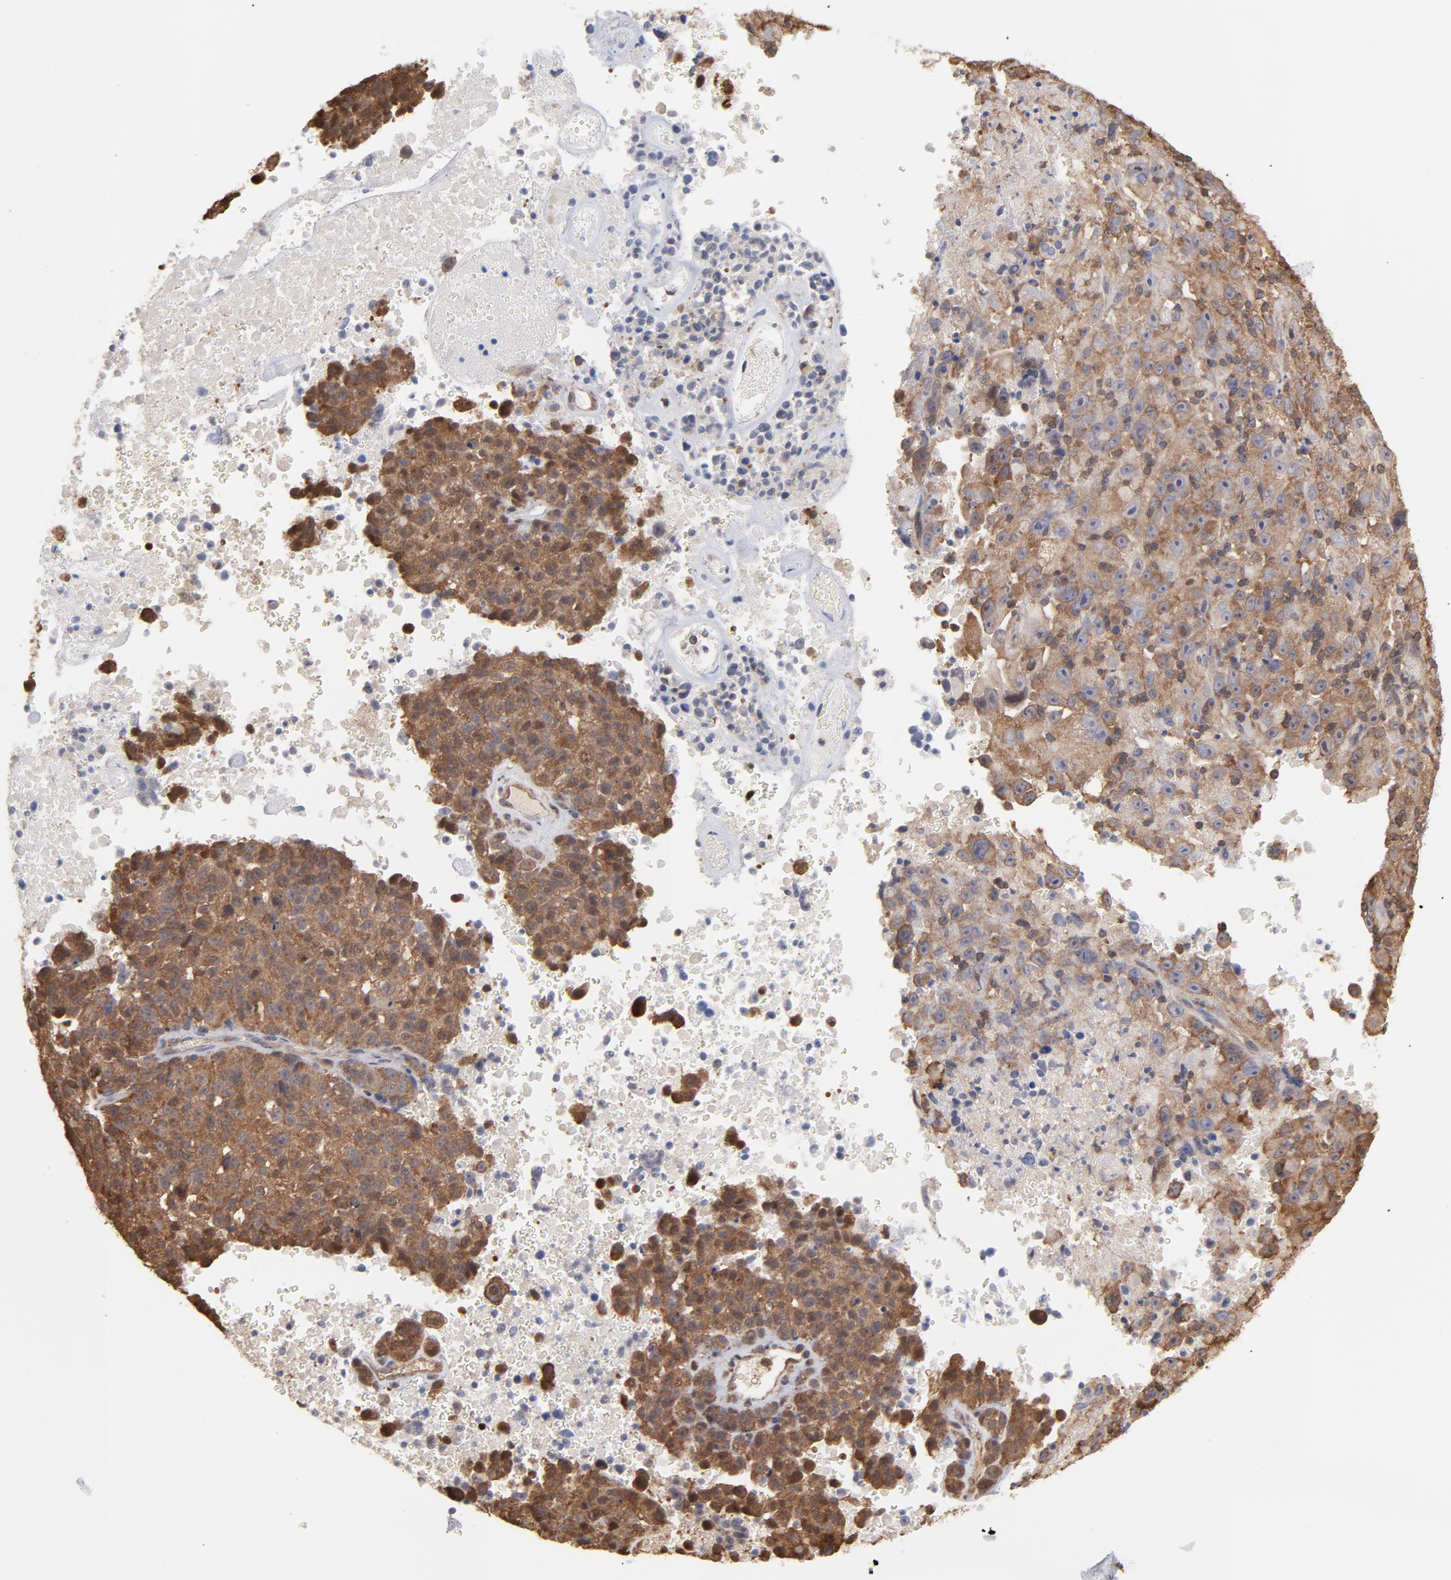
{"staining": {"intensity": "strong", "quantity": ">75%", "location": "cytoplasmic/membranous"}, "tissue": "melanoma", "cell_type": "Tumor cells", "image_type": "cancer", "snomed": [{"axis": "morphology", "description": "Malignant melanoma, Metastatic site"}, {"axis": "topography", "description": "Cerebral cortex"}], "caption": "Immunohistochemical staining of human malignant melanoma (metastatic site) reveals strong cytoplasmic/membranous protein positivity in approximately >75% of tumor cells.", "gene": "MAPRE1", "patient": {"sex": "female", "age": 52}}